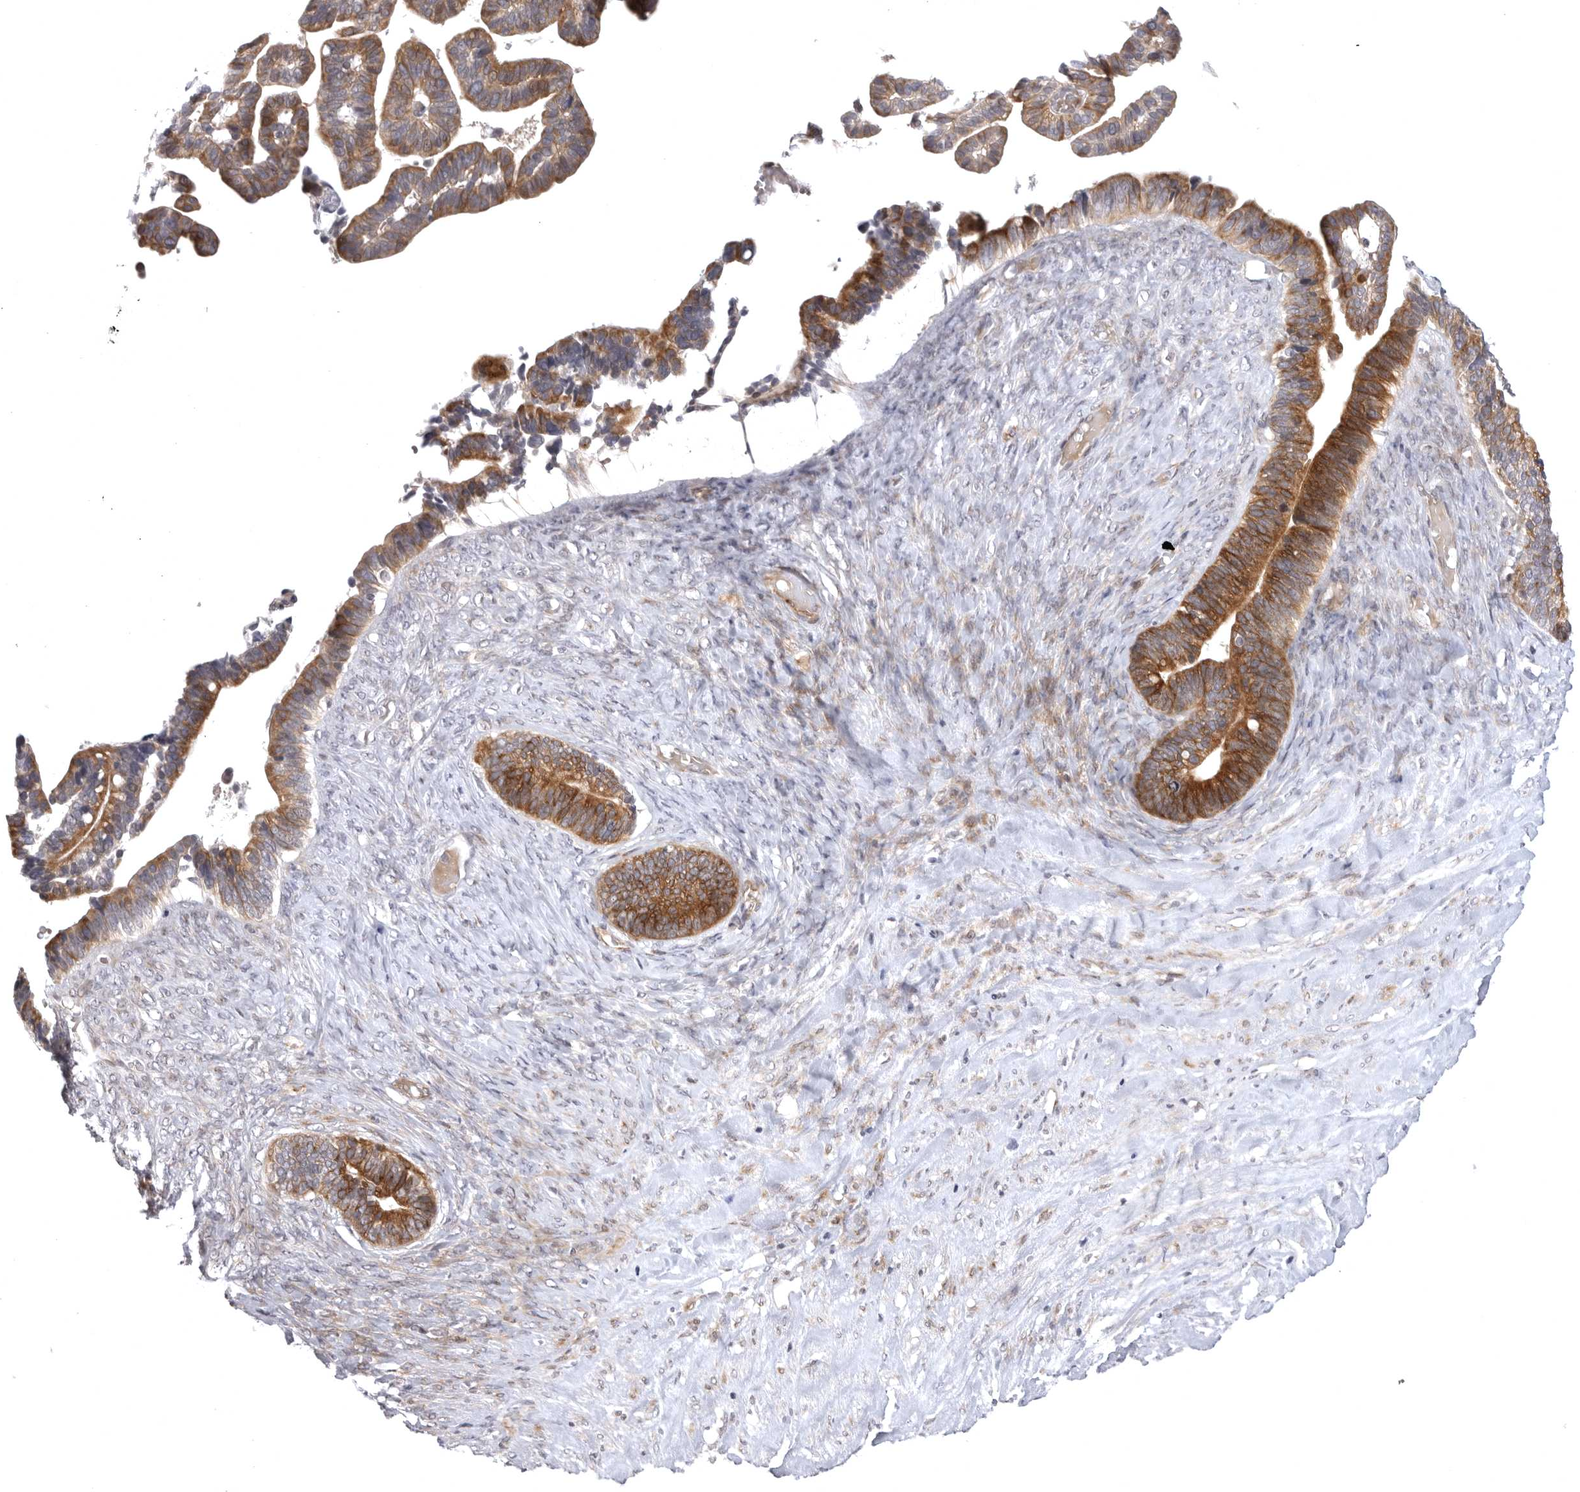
{"staining": {"intensity": "moderate", "quantity": ">75%", "location": "cytoplasmic/membranous"}, "tissue": "ovarian cancer", "cell_type": "Tumor cells", "image_type": "cancer", "snomed": [{"axis": "morphology", "description": "Cystadenocarcinoma, serous, NOS"}, {"axis": "topography", "description": "Ovary"}], "caption": "This is an image of IHC staining of ovarian cancer, which shows moderate positivity in the cytoplasmic/membranous of tumor cells.", "gene": "CD300LD", "patient": {"sex": "female", "age": 56}}